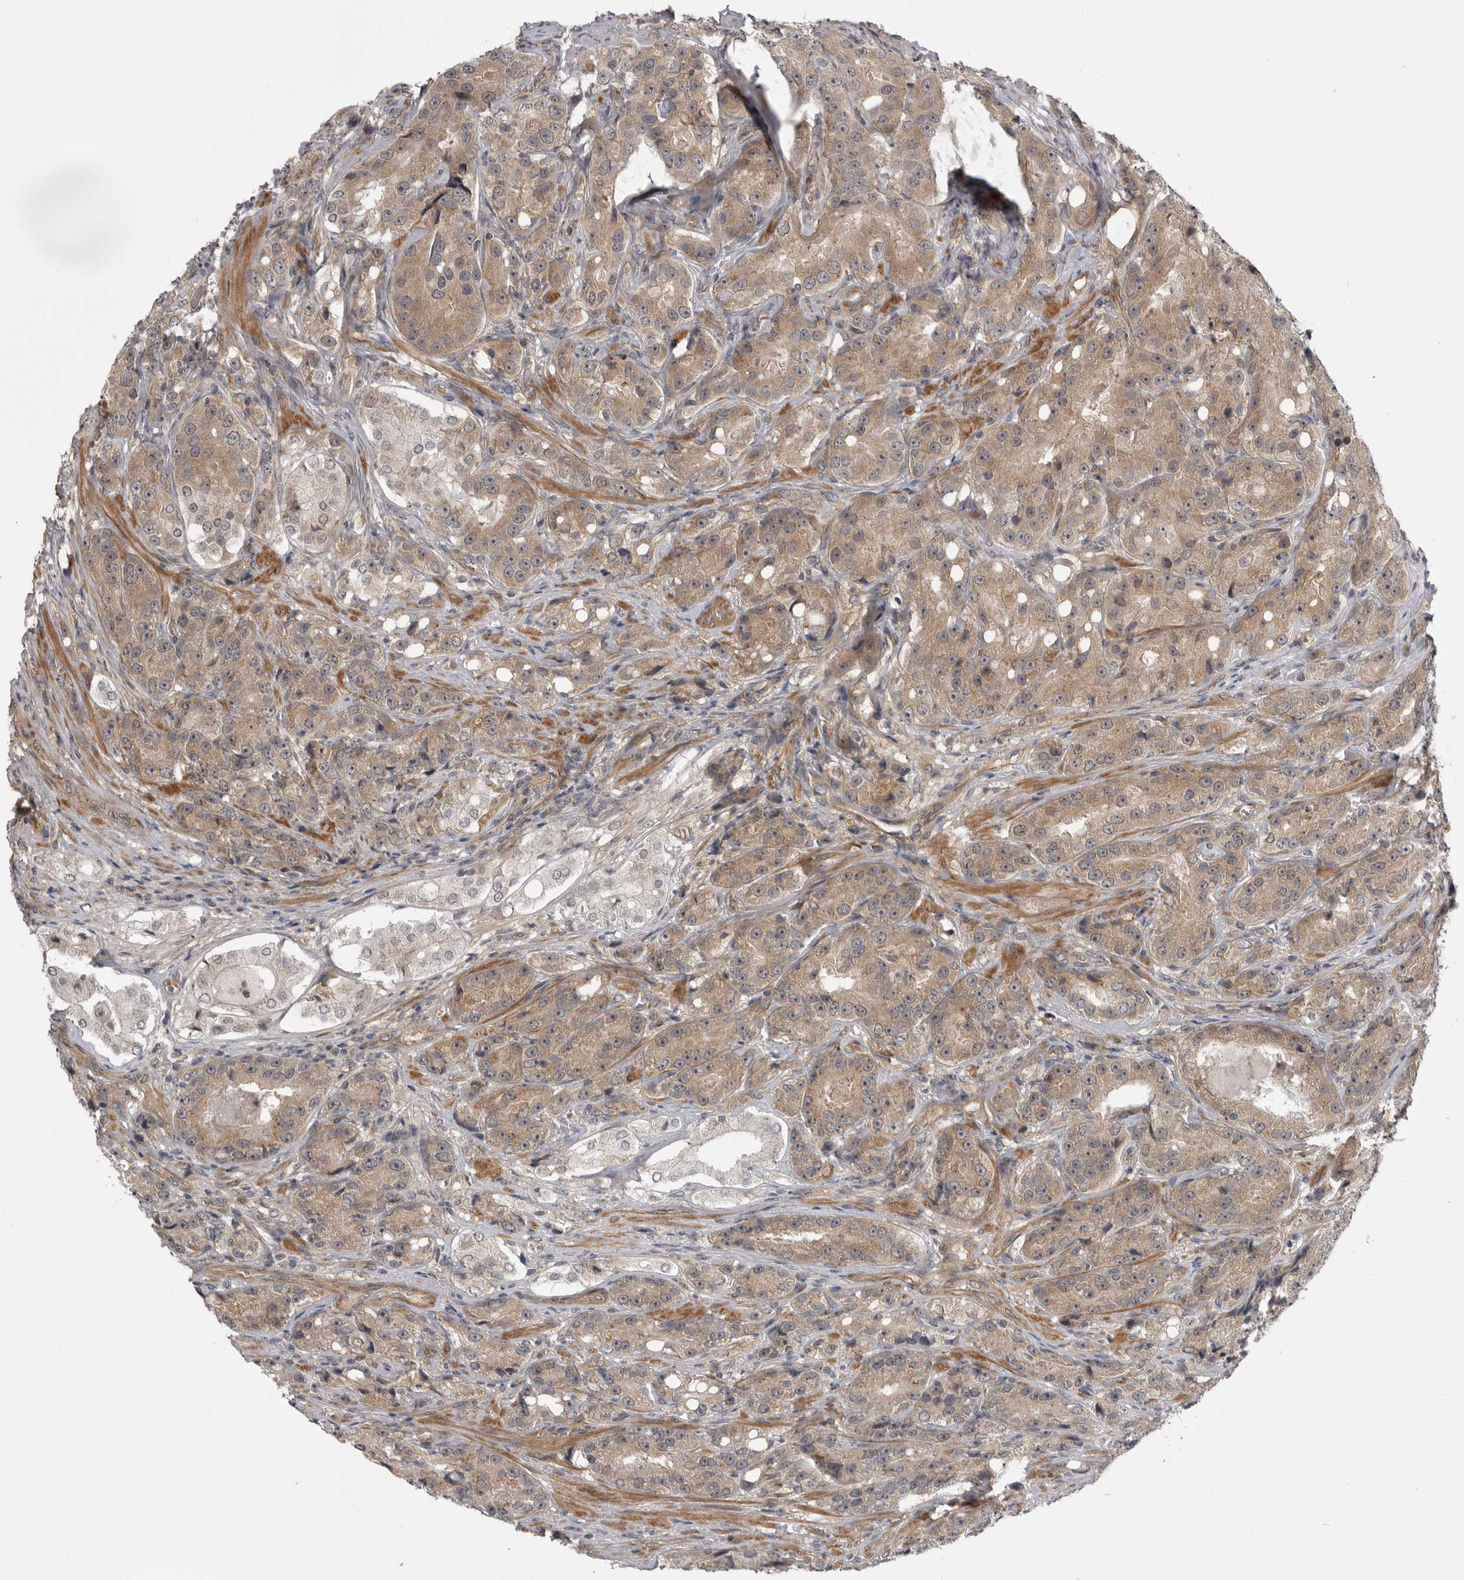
{"staining": {"intensity": "moderate", "quantity": ">75%", "location": "cytoplasmic/membranous"}, "tissue": "prostate cancer", "cell_type": "Tumor cells", "image_type": "cancer", "snomed": [{"axis": "morphology", "description": "Adenocarcinoma, High grade"}, {"axis": "topography", "description": "Prostate"}], "caption": "IHC (DAB) staining of human prostate high-grade adenocarcinoma displays moderate cytoplasmic/membranous protein staining in about >75% of tumor cells. (DAB (3,3'-diaminobenzidine) IHC with brightfield microscopy, high magnification).", "gene": "PDCL", "patient": {"sex": "male", "age": 60}}